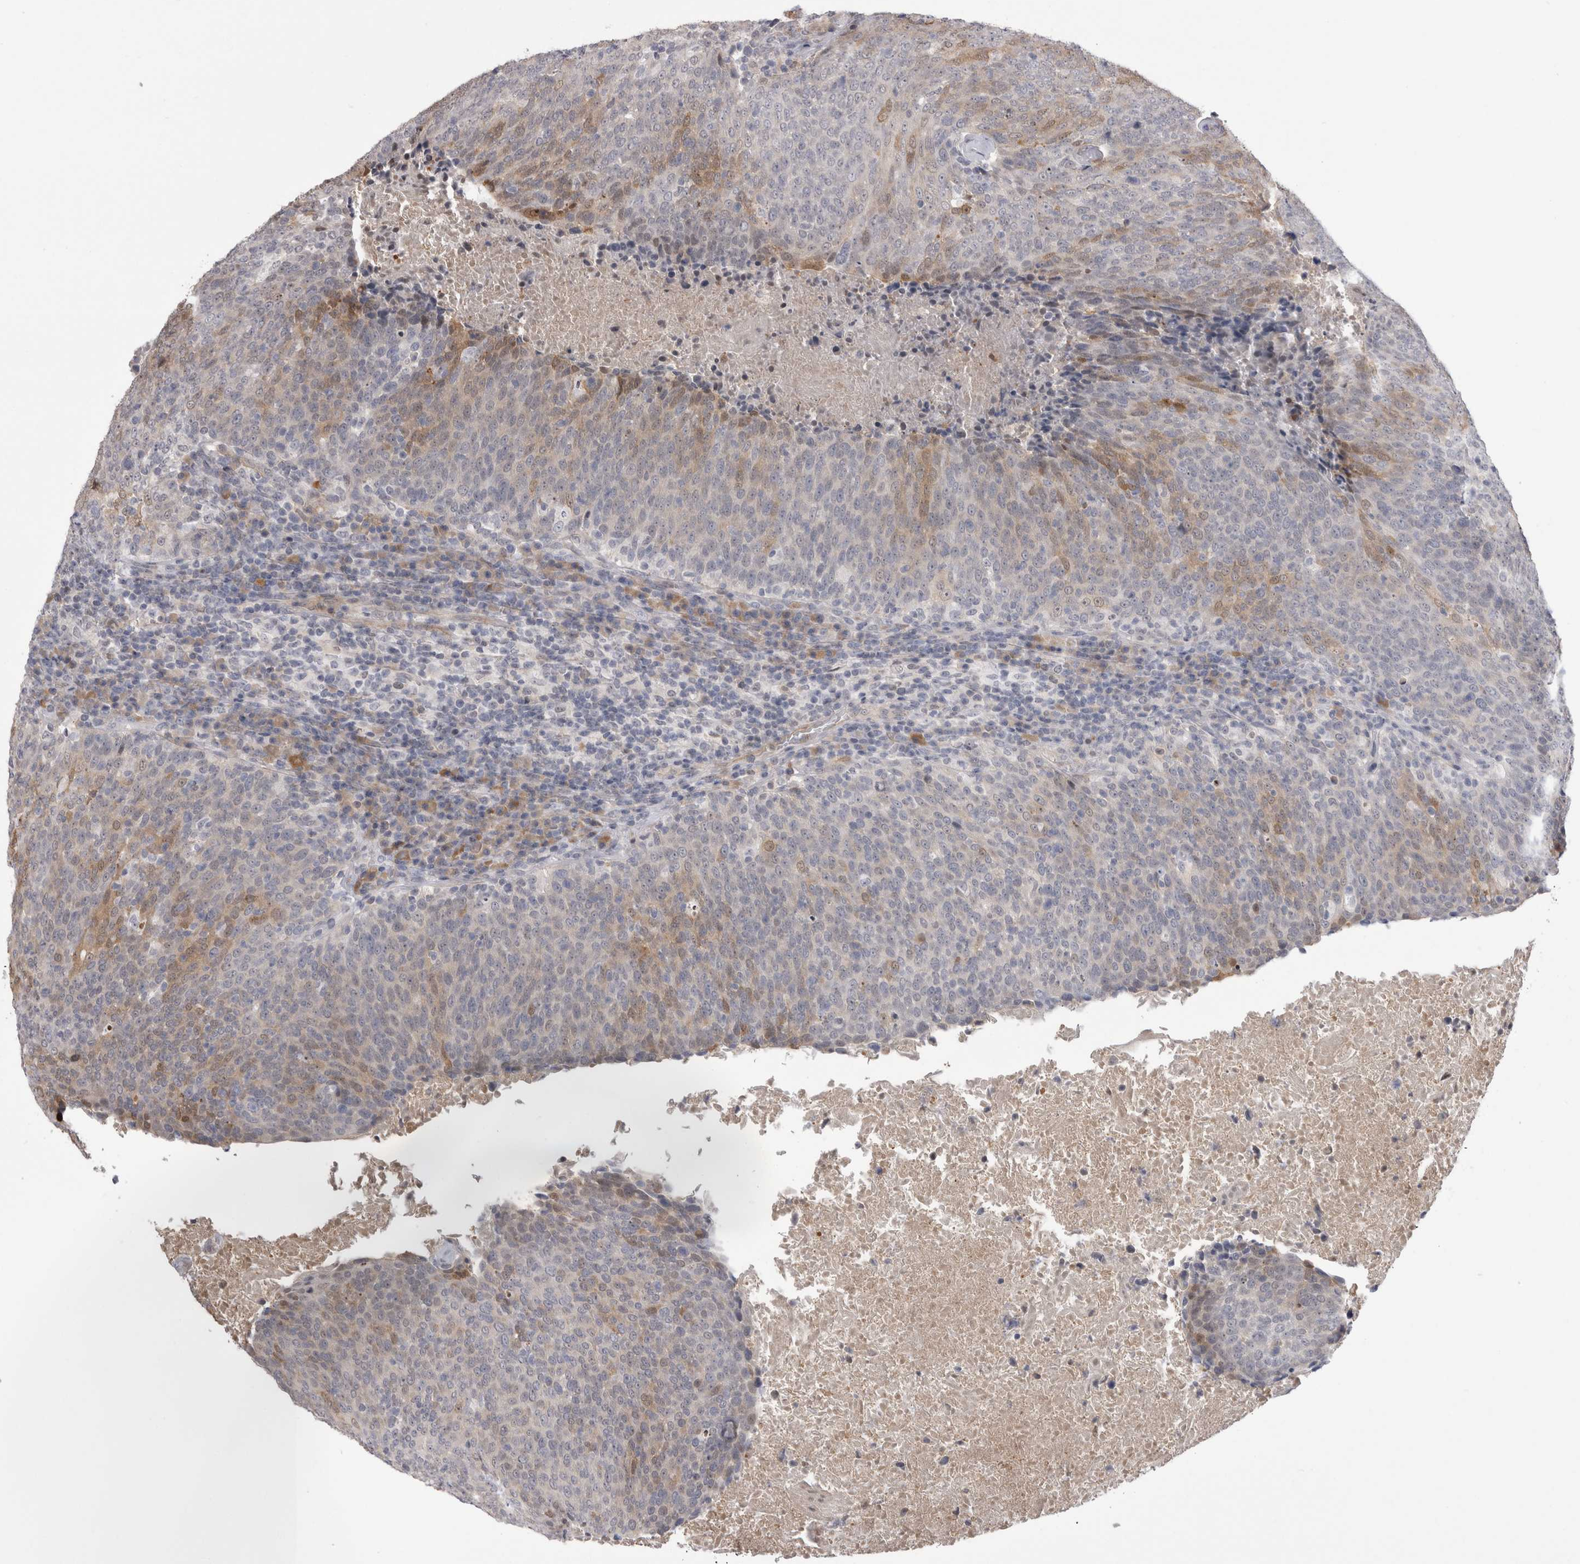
{"staining": {"intensity": "weak", "quantity": "25%-75%", "location": "cytoplasmic/membranous"}, "tissue": "head and neck cancer", "cell_type": "Tumor cells", "image_type": "cancer", "snomed": [{"axis": "morphology", "description": "Squamous cell carcinoma, NOS"}, {"axis": "morphology", "description": "Squamous cell carcinoma, metastatic, NOS"}, {"axis": "topography", "description": "Lymph node"}, {"axis": "topography", "description": "Head-Neck"}], "caption": "Squamous cell carcinoma (head and neck) was stained to show a protein in brown. There is low levels of weak cytoplasmic/membranous staining in about 25%-75% of tumor cells. The protein of interest is shown in brown color, while the nuclei are stained blue.", "gene": "CHIC2", "patient": {"sex": "male", "age": 62}}